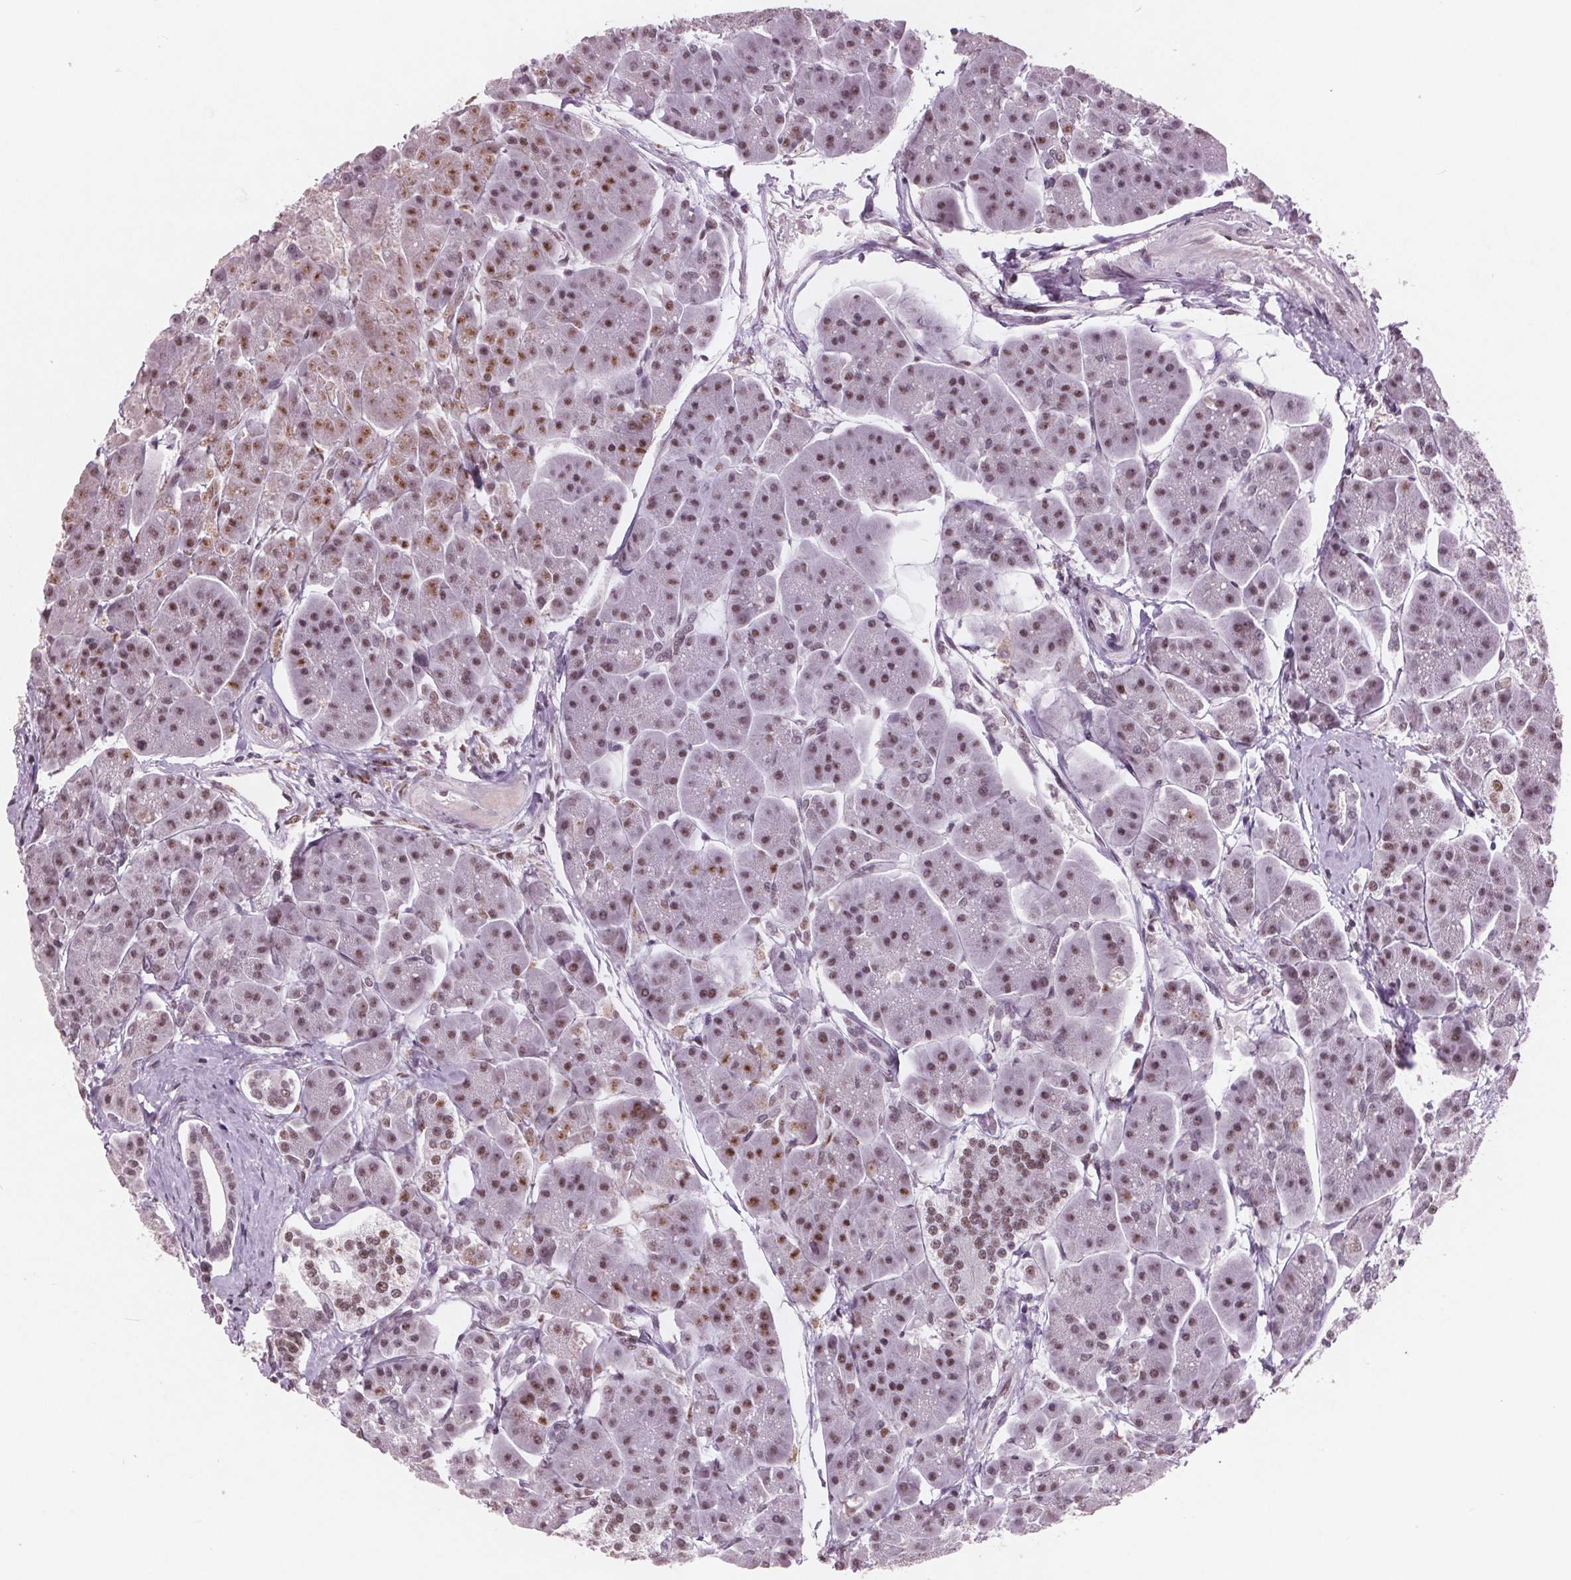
{"staining": {"intensity": "weak", "quantity": ">75%", "location": "nuclear"}, "tissue": "pancreas", "cell_type": "Exocrine glandular cells", "image_type": "normal", "snomed": [{"axis": "morphology", "description": "Normal tissue, NOS"}, {"axis": "topography", "description": "Adipose tissue"}, {"axis": "topography", "description": "Pancreas"}, {"axis": "topography", "description": "Peripheral nerve tissue"}], "caption": "Immunohistochemistry (IHC) micrograph of unremarkable pancreas stained for a protein (brown), which displays low levels of weak nuclear staining in approximately >75% of exocrine glandular cells.", "gene": "RPS6KA2", "patient": {"sex": "female", "age": 58}}